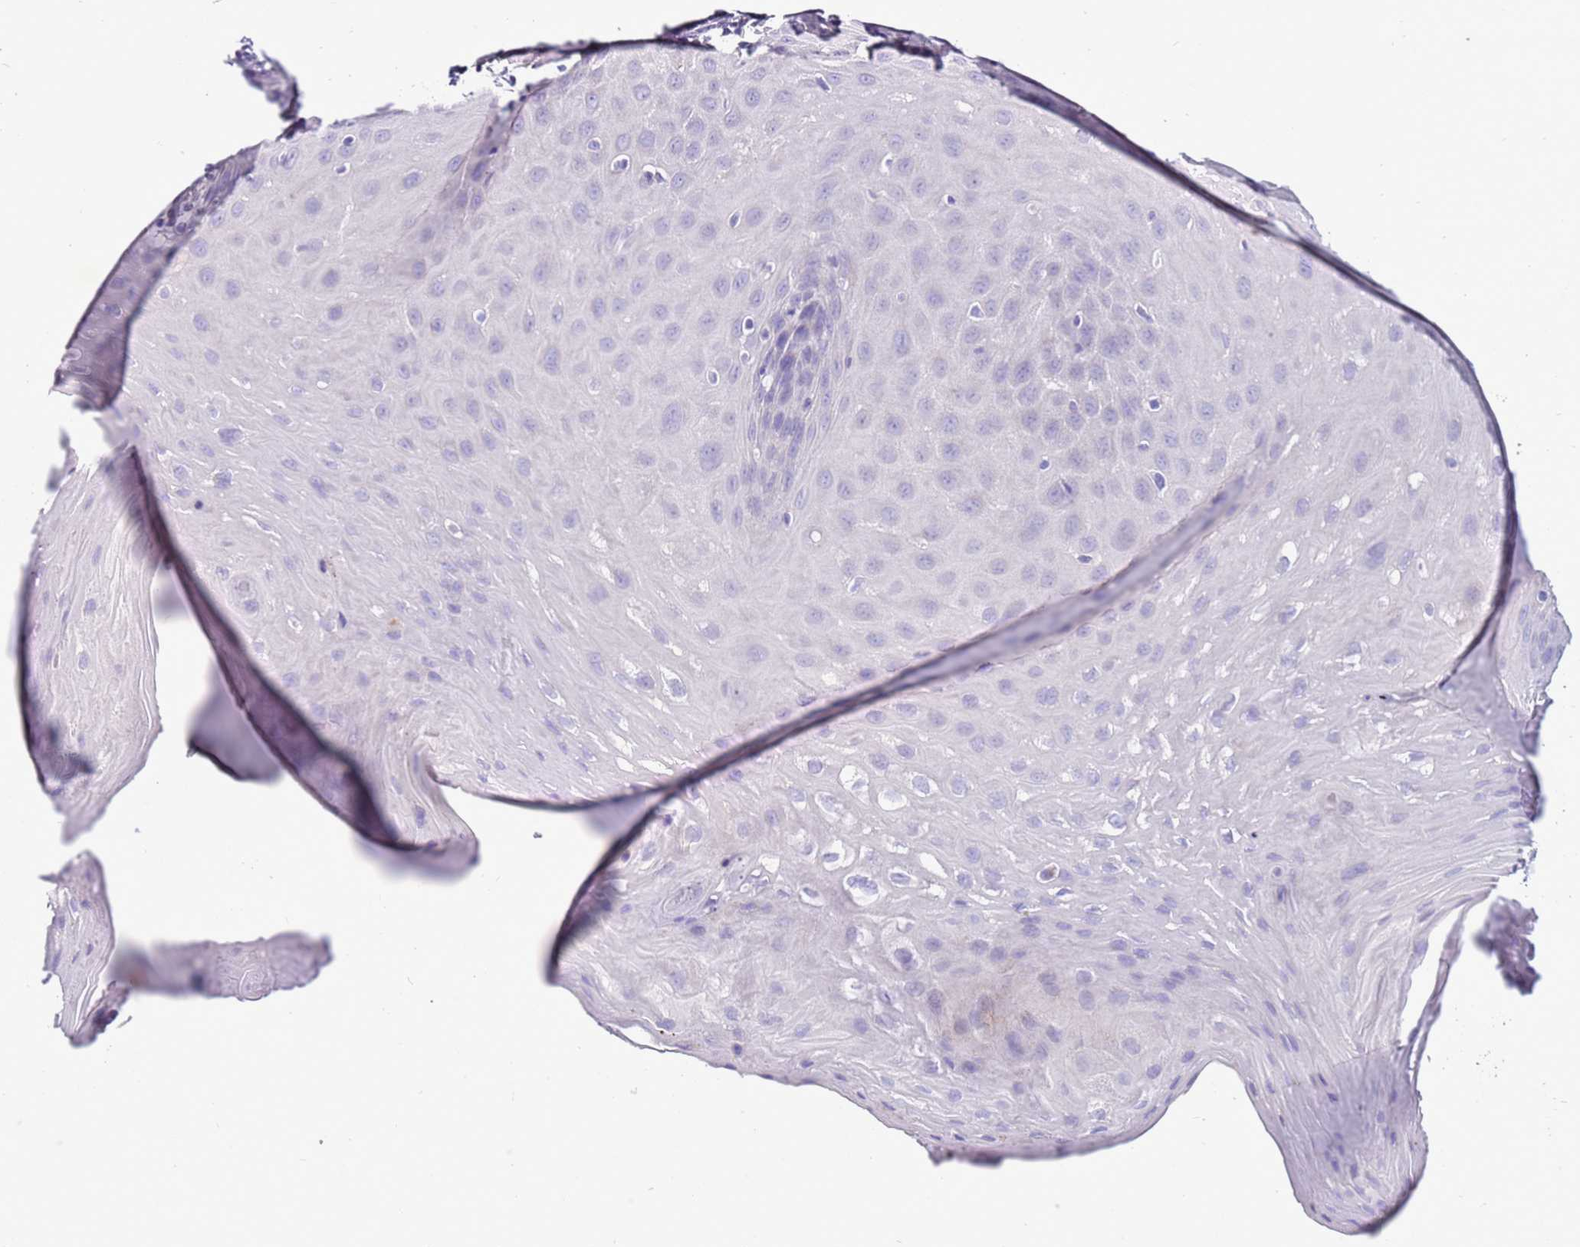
{"staining": {"intensity": "negative", "quantity": "none", "location": "none"}, "tissue": "oral mucosa", "cell_type": "Squamous epithelial cells", "image_type": "normal", "snomed": [{"axis": "morphology", "description": "Normal tissue, NOS"}, {"axis": "topography", "description": "Skeletal muscle"}, {"axis": "topography", "description": "Oral tissue"}, {"axis": "topography", "description": "Salivary gland"}, {"axis": "topography", "description": "Peripheral nerve tissue"}], "caption": "A photomicrograph of oral mucosa stained for a protein demonstrates no brown staining in squamous epithelial cells. (DAB immunohistochemistry, high magnification).", "gene": "PDE10A", "patient": {"sex": "male", "age": 54}}